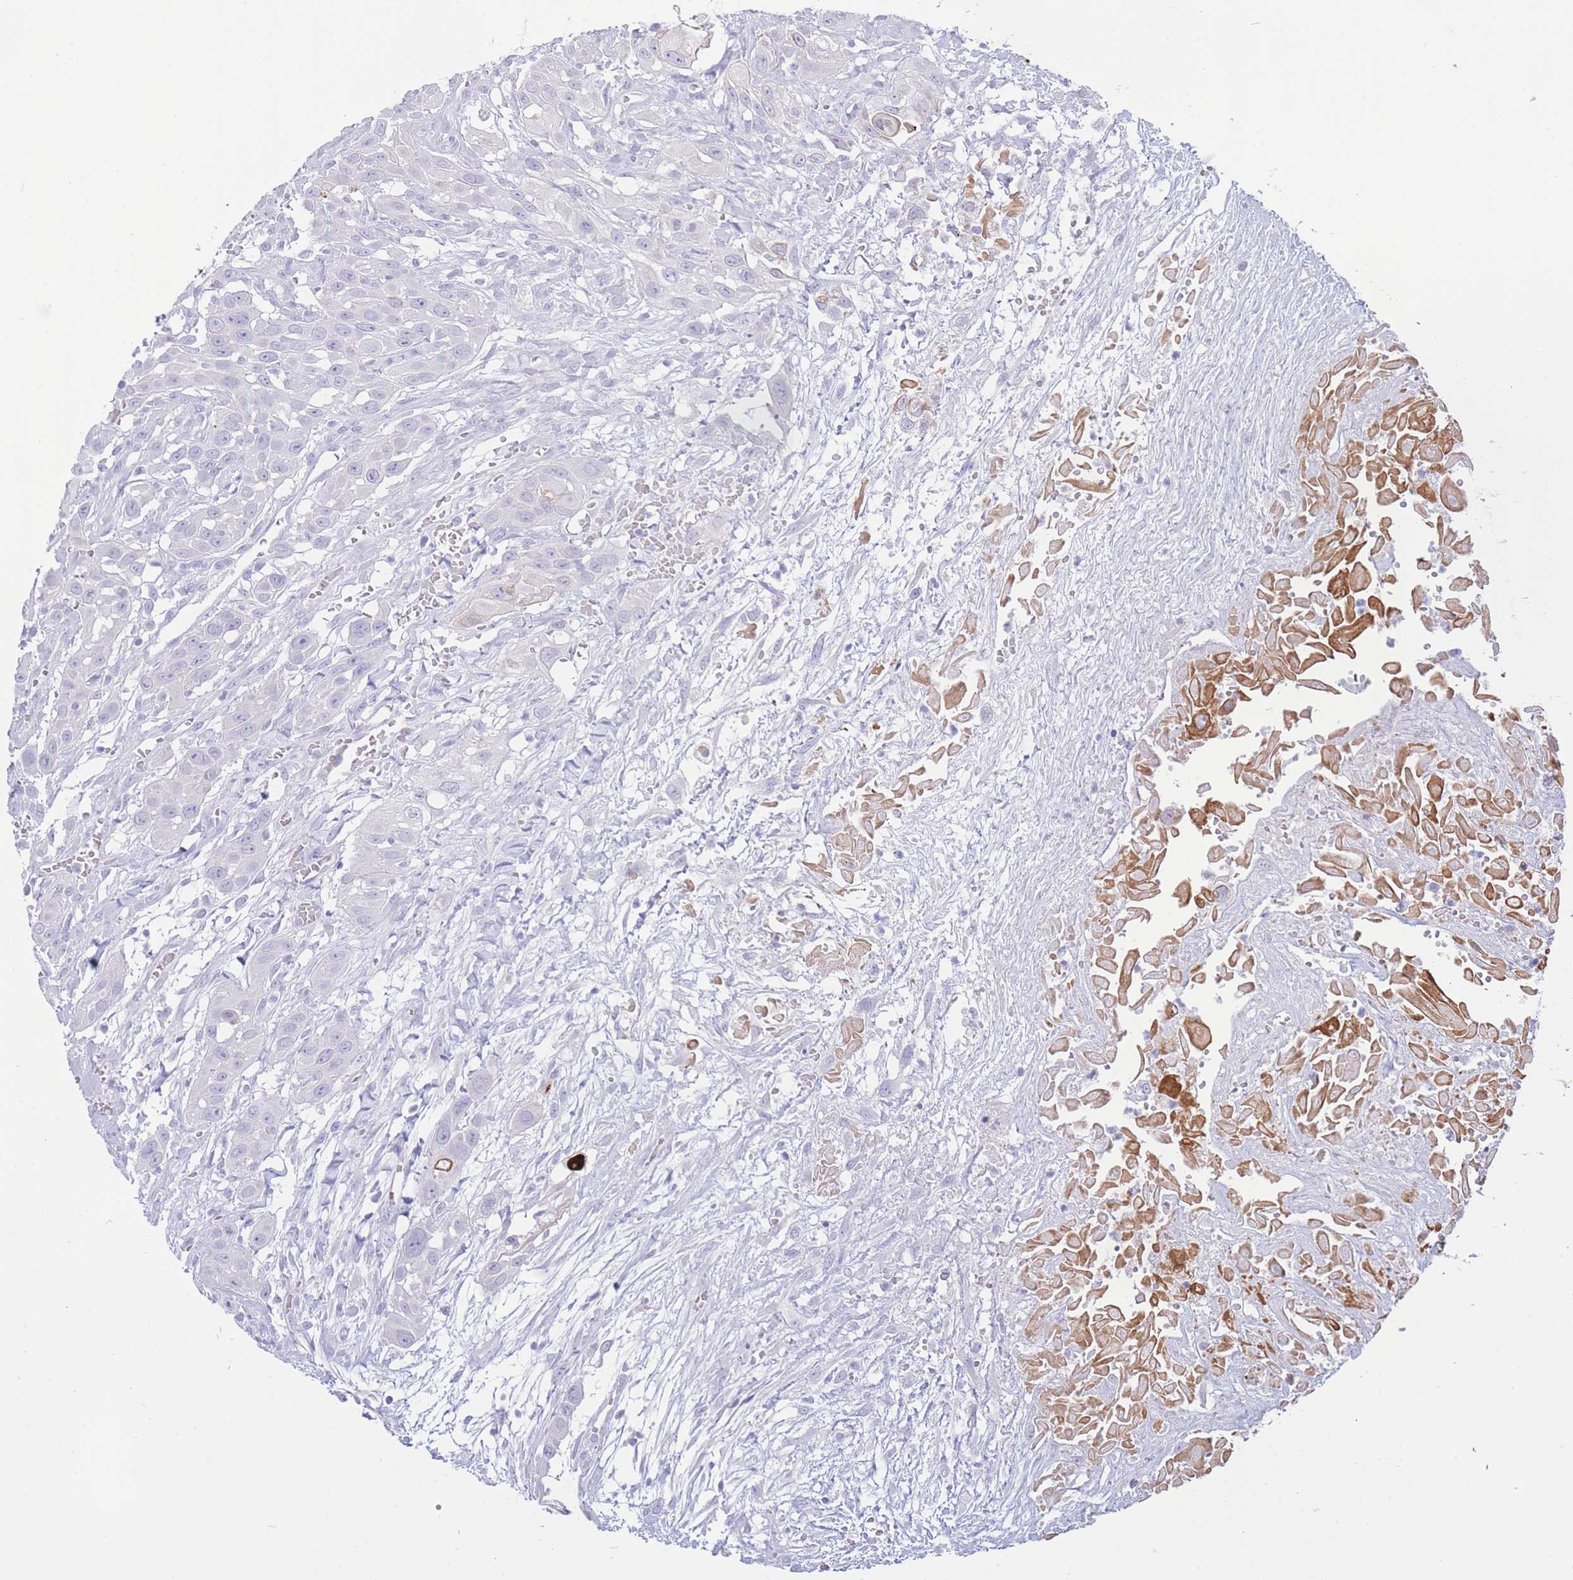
{"staining": {"intensity": "moderate", "quantity": "<25%", "location": "cytoplasmic/membranous"}, "tissue": "head and neck cancer", "cell_type": "Tumor cells", "image_type": "cancer", "snomed": [{"axis": "morphology", "description": "Squamous cell carcinoma, NOS"}, {"axis": "topography", "description": "Head-Neck"}], "caption": "Immunohistochemistry (IHC) of human head and neck cancer exhibits low levels of moderate cytoplasmic/membranous positivity in about <25% of tumor cells.", "gene": "VWA8", "patient": {"sex": "male", "age": 81}}